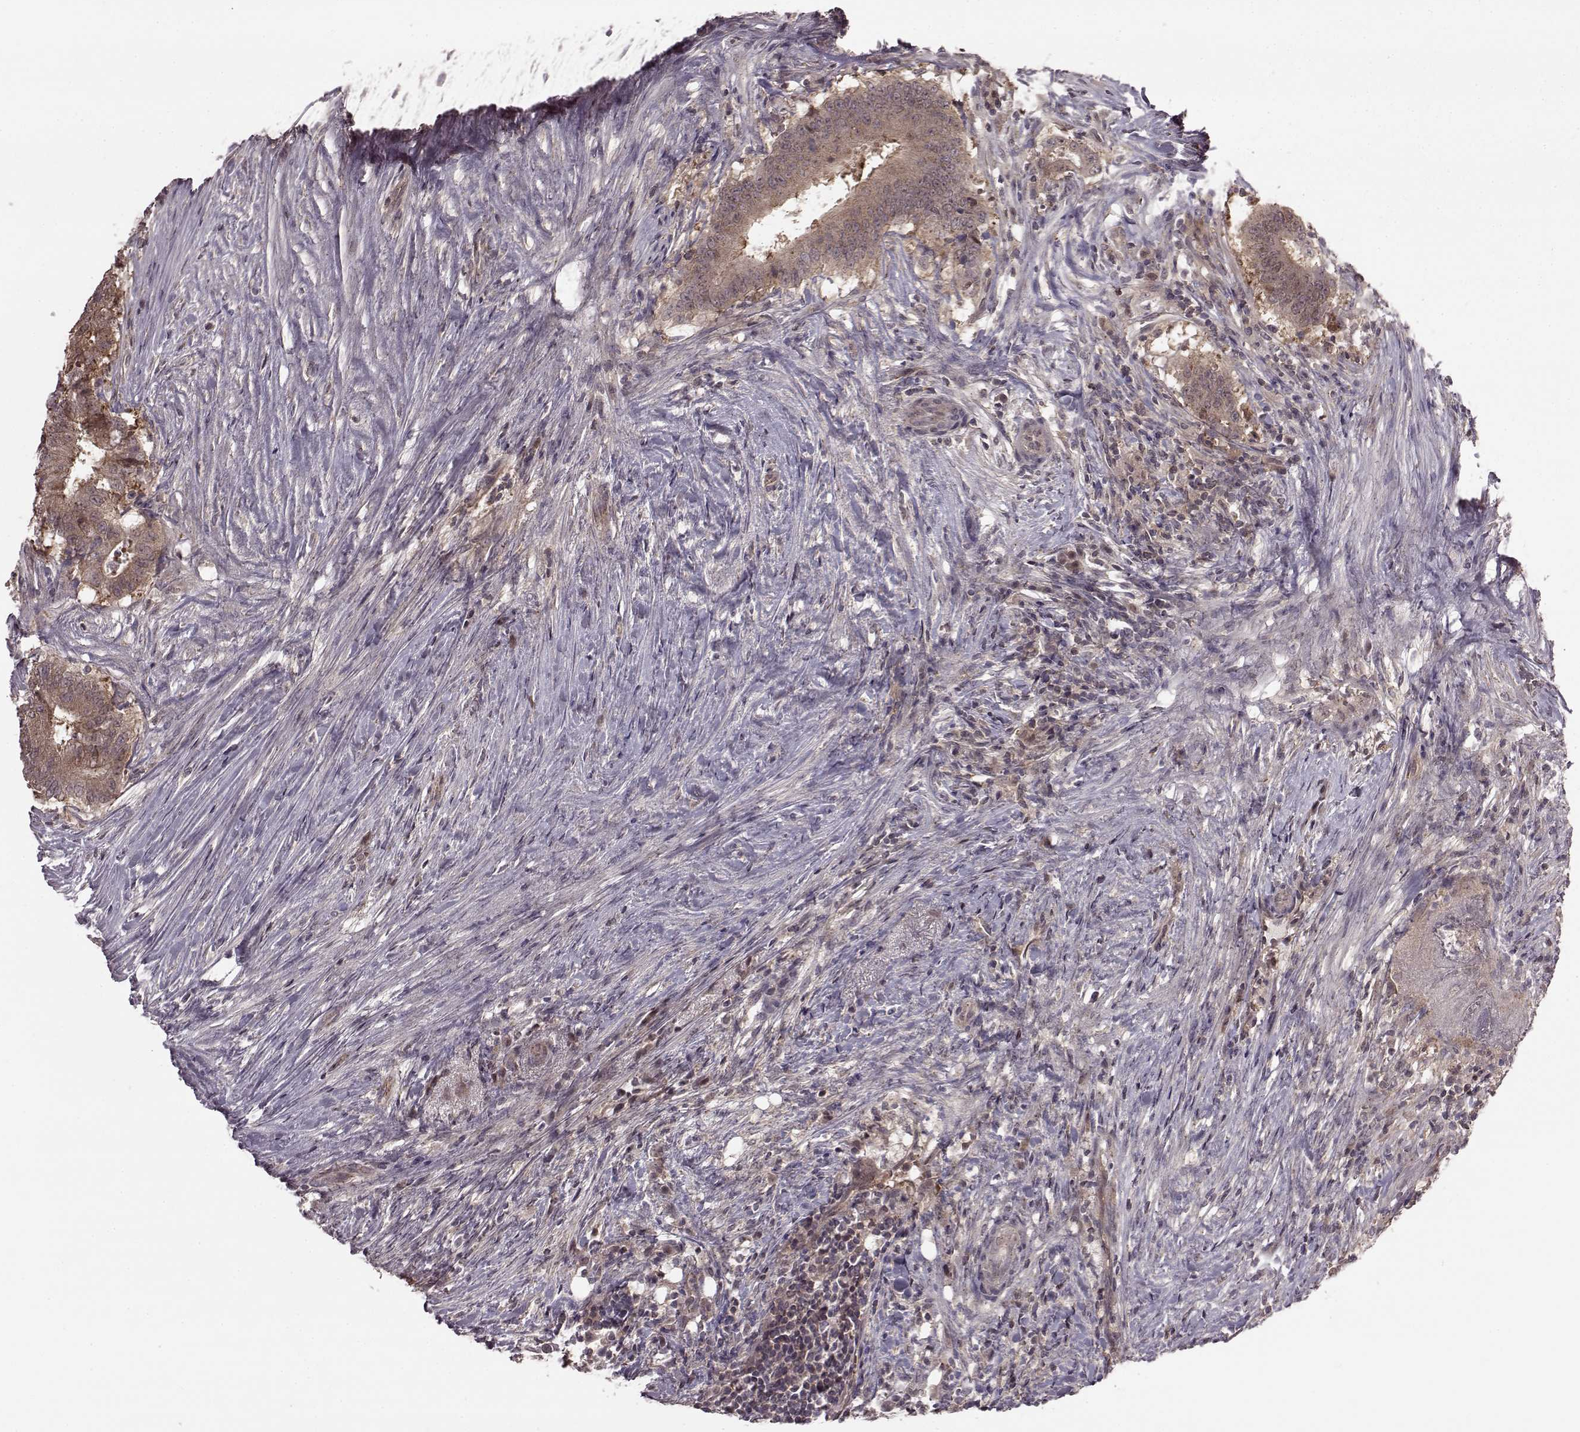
{"staining": {"intensity": "weak", "quantity": ">75%", "location": "cytoplasmic/membranous"}, "tissue": "colorectal cancer", "cell_type": "Tumor cells", "image_type": "cancer", "snomed": [{"axis": "morphology", "description": "Adenocarcinoma, NOS"}, {"axis": "topography", "description": "Colon"}], "caption": "This micrograph demonstrates immunohistochemistry staining of colorectal cancer, with low weak cytoplasmic/membranous expression in approximately >75% of tumor cells.", "gene": "GSS", "patient": {"sex": "female", "age": 43}}